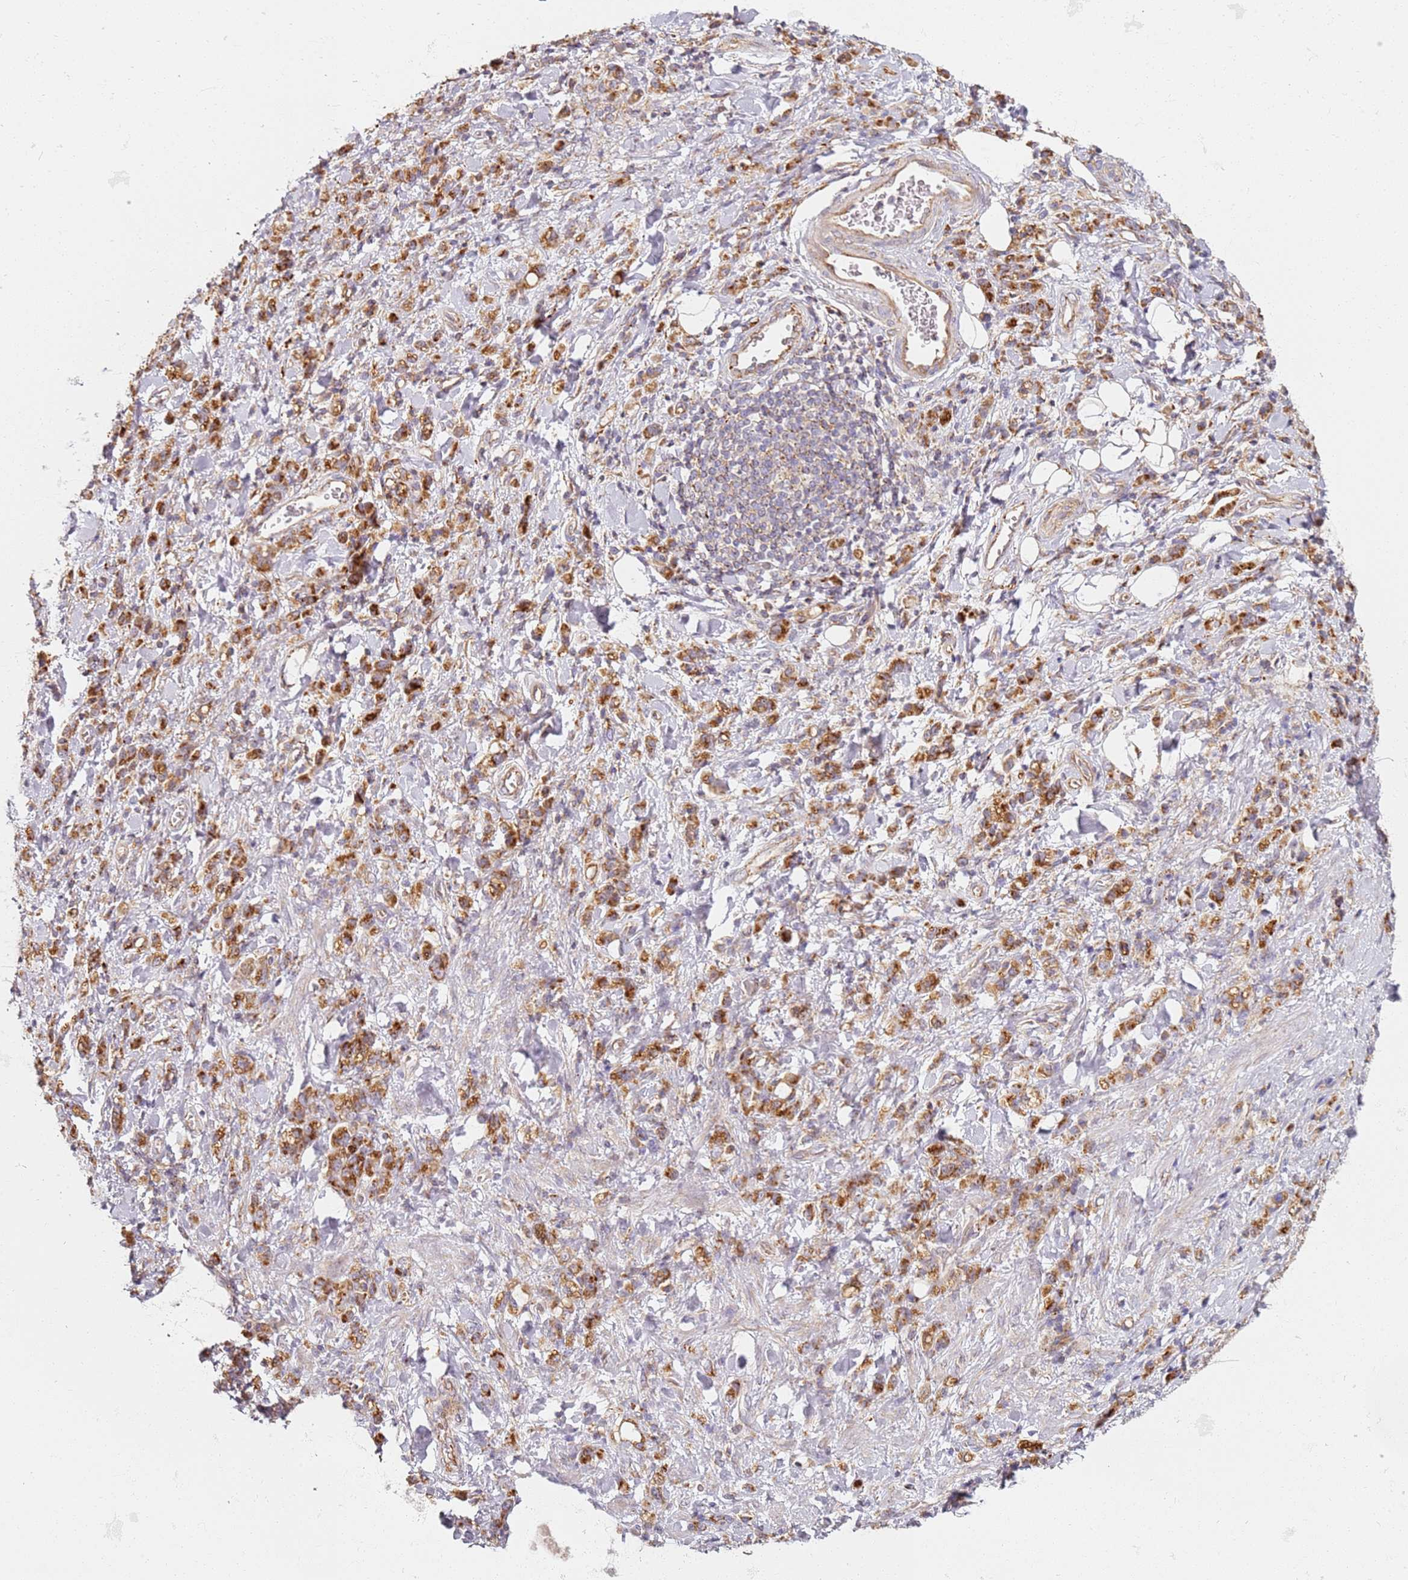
{"staining": {"intensity": "moderate", "quantity": ">75%", "location": "cytoplasmic/membranous"}, "tissue": "stomach cancer", "cell_type": "Tumor cells", "image_type": "cancer", "snomed": [{"axis": "morphology", "description": "Adenocarcinoma, NOS"}, {"axis": "topography", "description": "Stomach"}], "caption": "This photomicrograph displays immunohistochemistry (IHC) staining of stomach cancer, with medium moderate cytoplasmic/membranous expression in approximately >75% of tumor cells.", "gene": "PROKR2", "patient": {"sex": "male", "age": 77}}